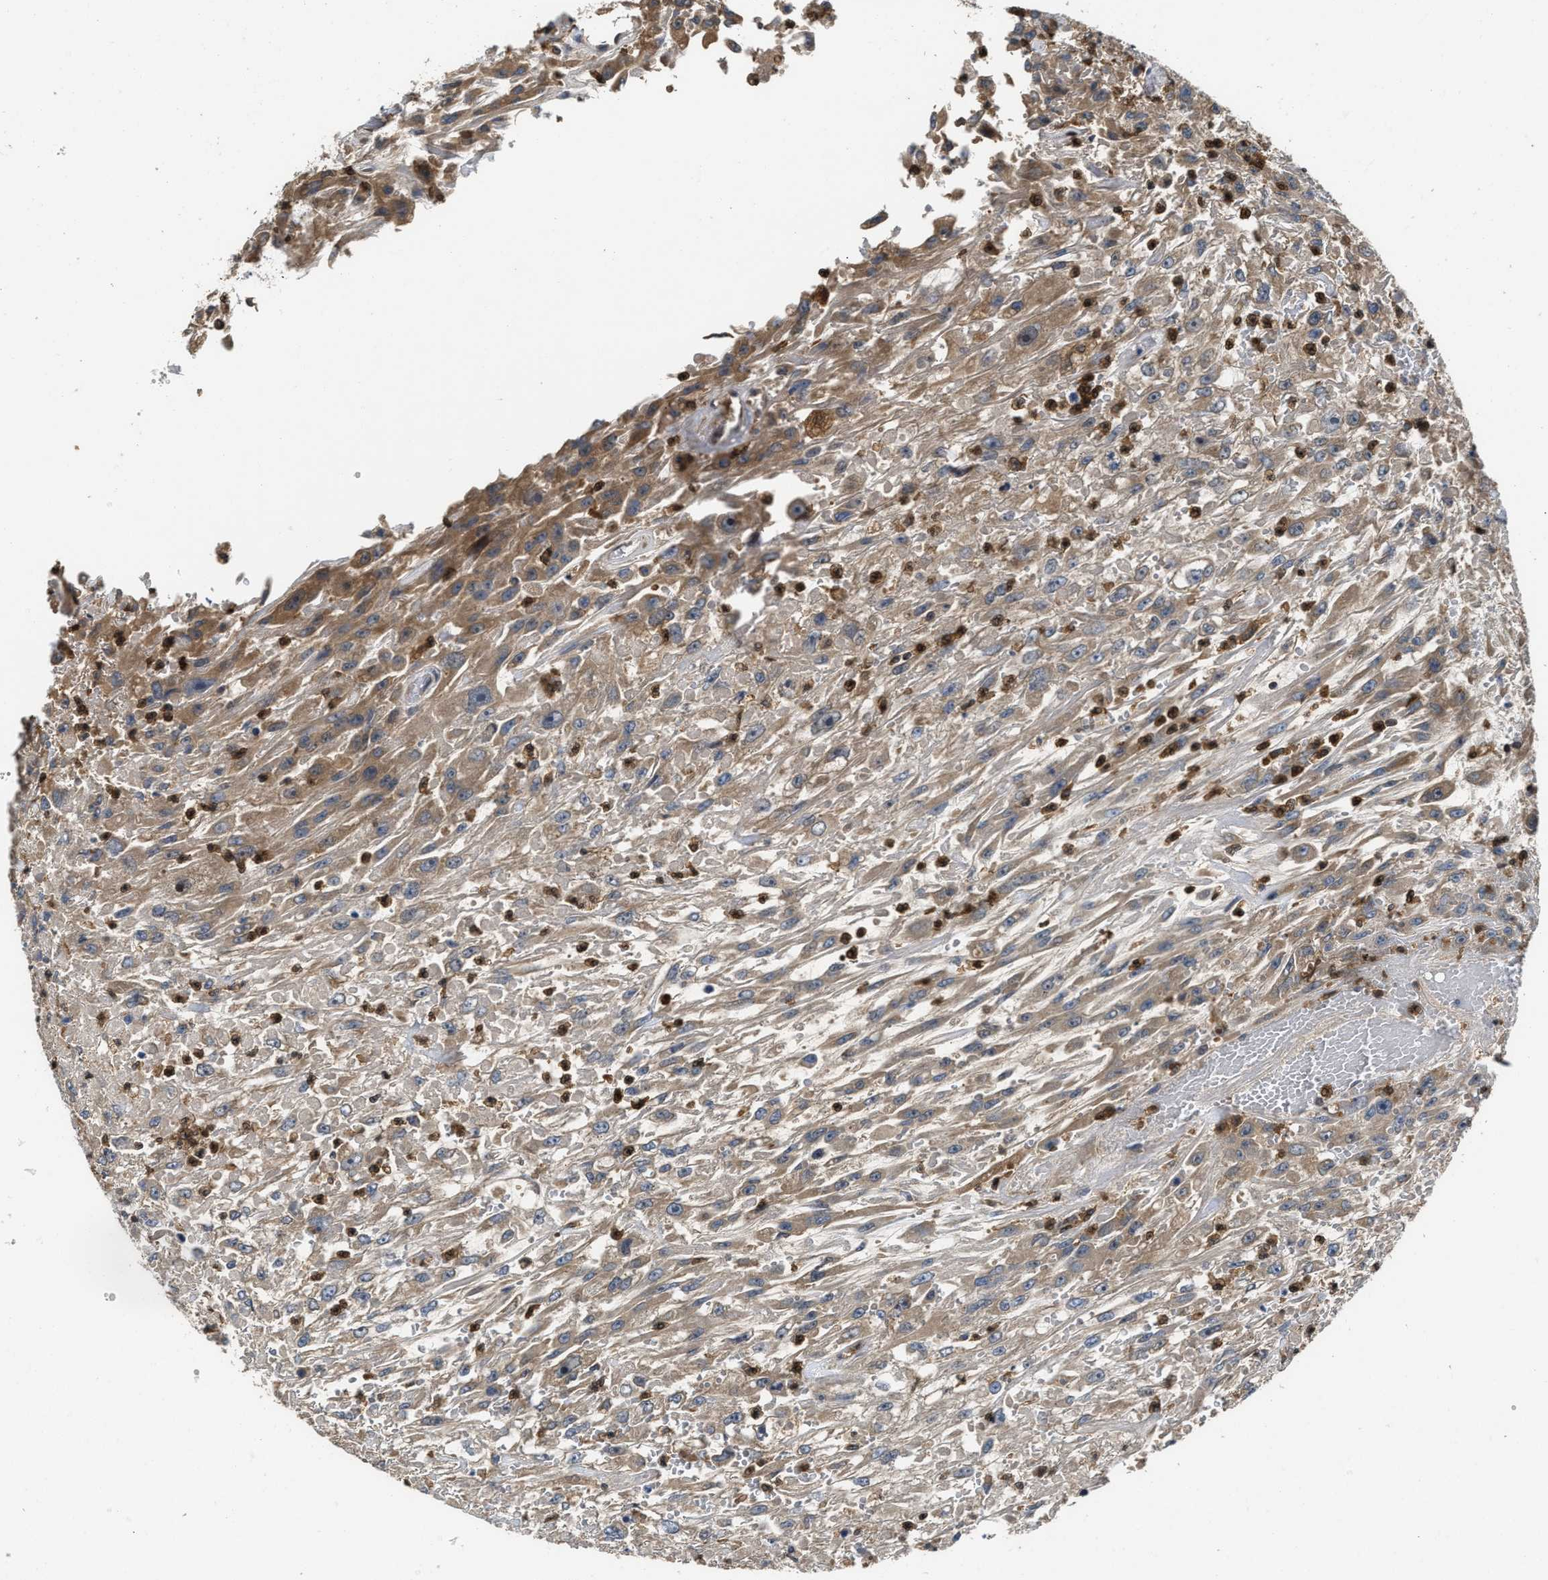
{"staining": {"intensity": "moderate", "quantity": "25%-75%", "location": "cytoplasmic/membranous"}, "tissue": "urothelial cancer", "cell_type": "Tumor cells", "image_type": "cancer", "snomed": [{"axis": "morphology", "description": "Urothelial carcinoma, High grade"}, {"axis": "topography", "description": "Urinary bladder"}], "caption": "Protein expression by immunohistochemistry exhibits moderate cytoplasmic/membranous staining in about 25%-75% of tumor cells in high-grade urothelial carcinoma.", "gene": "OSTF1", "patient": {"sex": "male", "age": 46}}